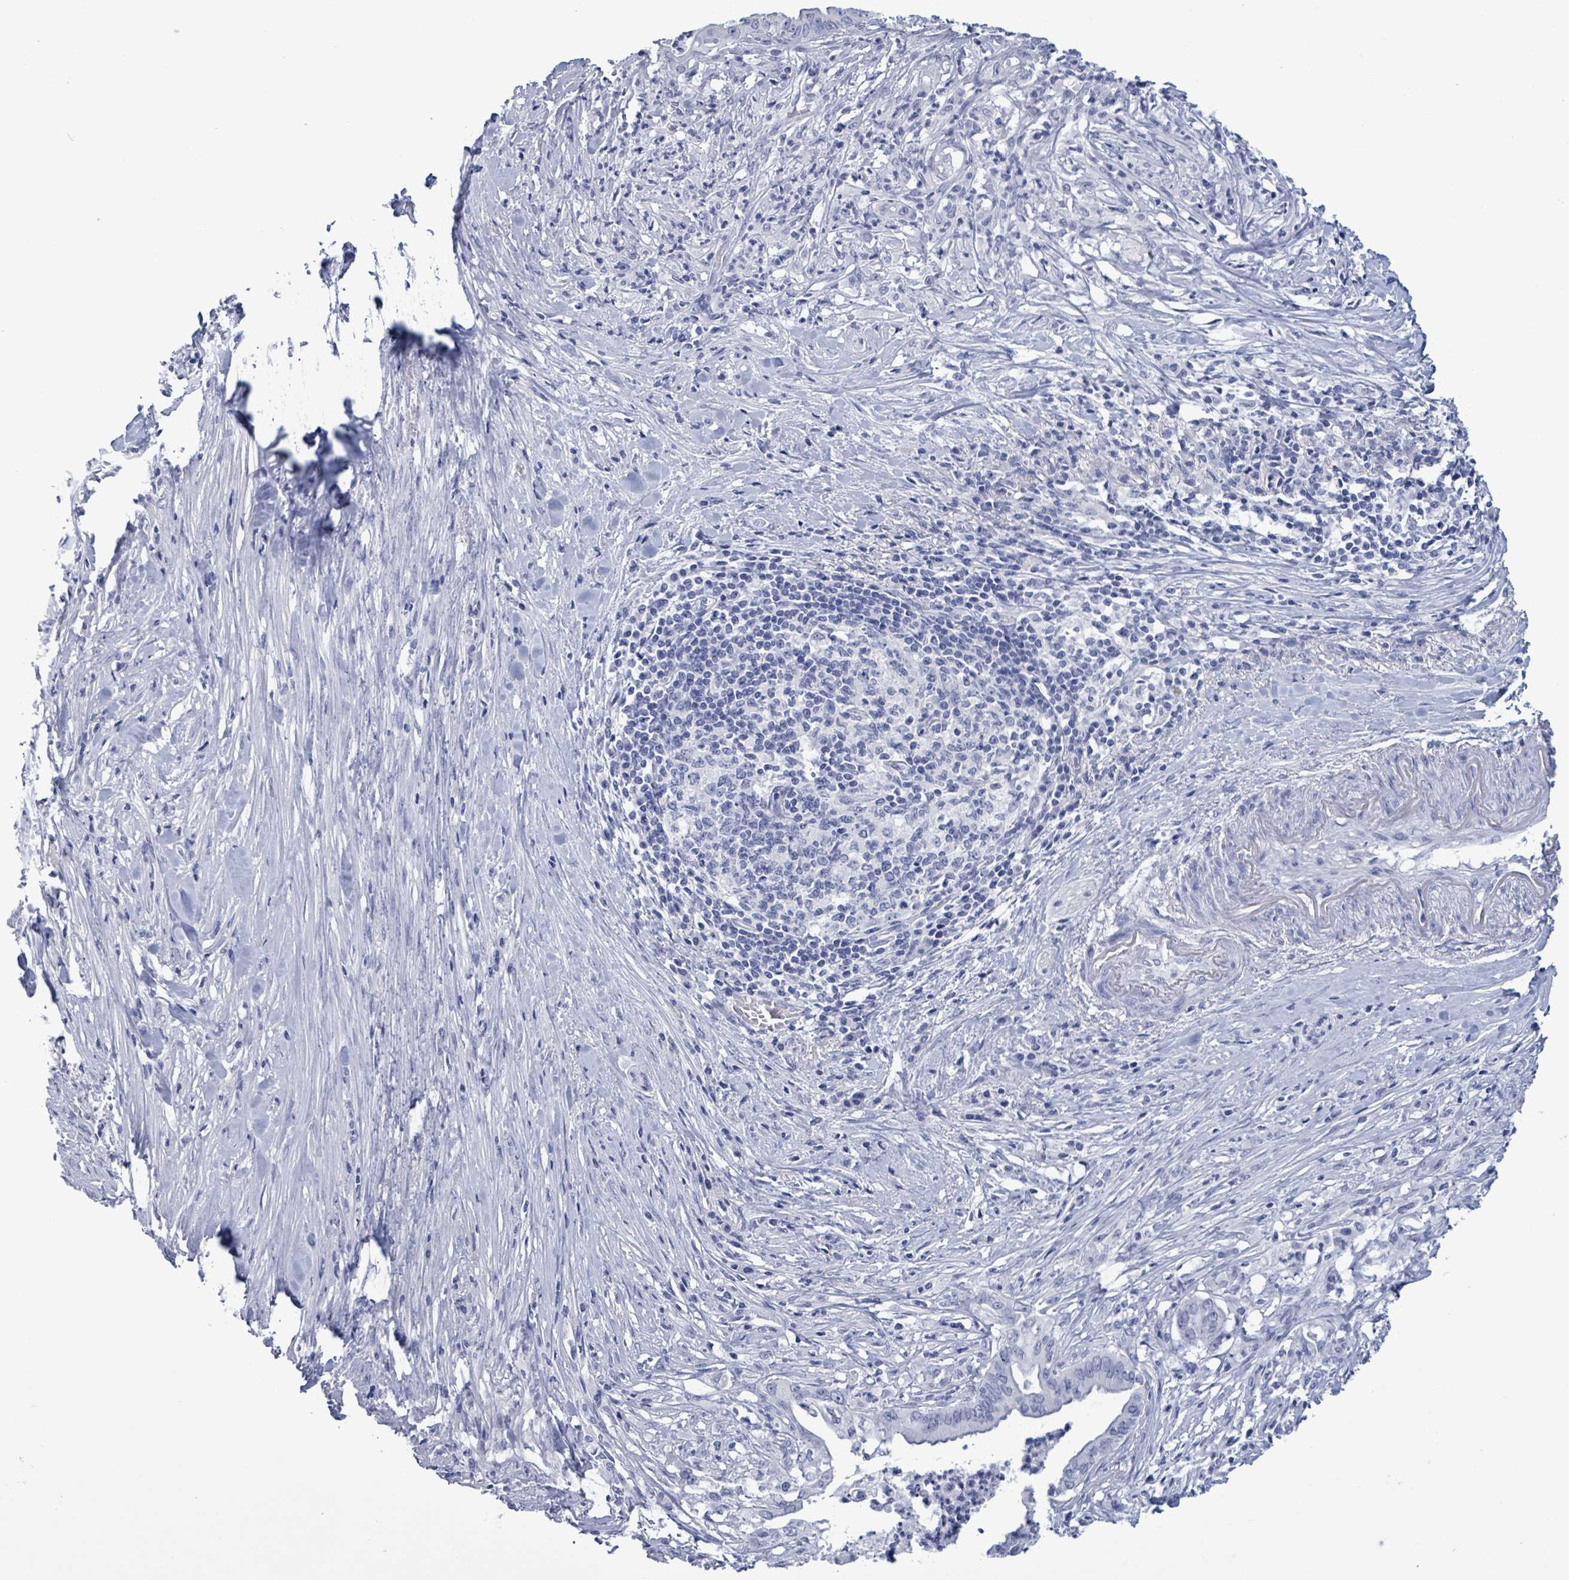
{"staining": {"intensity": "negative", "quantity": "none", "location": "none"}, "tissue": "pancreatic cancer", "cell_type": "Tumor cells", "image_type": "cancer", "snomed": [{"axis": "morphology", "description": "Adenocarcinoma, NOS"}, {"axis": "topography", "description": "Pancreas"}], "caption": "The micrograph reveals no significant staining in tumor cells of pancreatic cancer. (DAB (3,3'-diaminobenzidine) immunohistochemistry (IHC), high magnification).", "gene": "NKX2-1", "patient": {"sex": "male", "age": 58}}